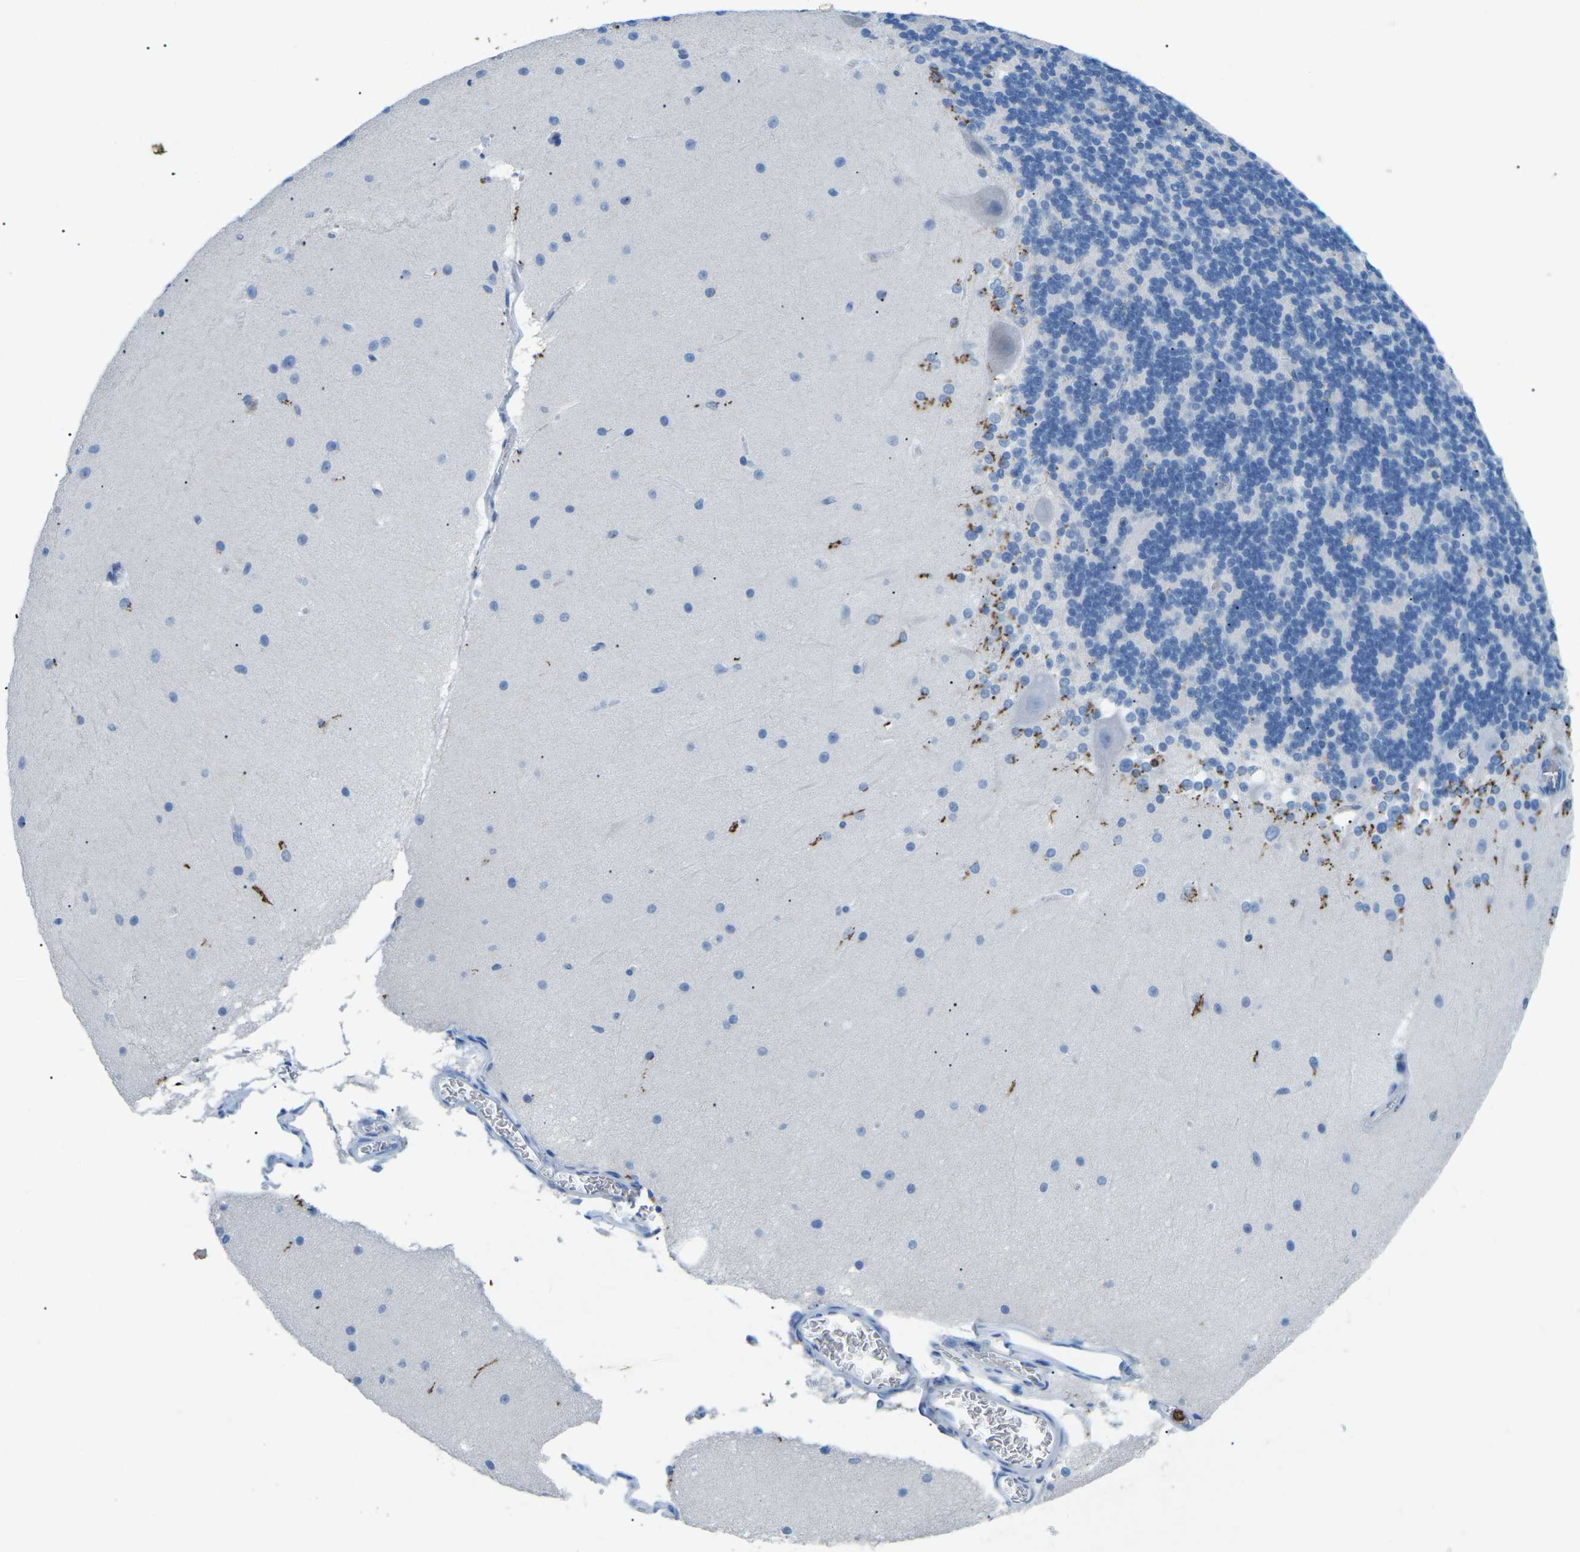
{"staining": {"intensity": "negative", "quantity": "none", "location": "none"}, "tissue": "cerebellum", "cell_type": "Cells in granular layer", "image_type": "normal", "snomed": [{"axis": "morphology", "description": "Normal tissue, NOS"}, {"axis": "topography", "description": "Cerebellum"}], "caption": "An image of cerebellum stained for a protein demonstrates no brown staining in cells in granular layer. (DAB (3,3'-diaminobenzidine) IHC, high magnification).", "gene": "CTAGE1", "patient": {"sex": "female", "age": 19}}